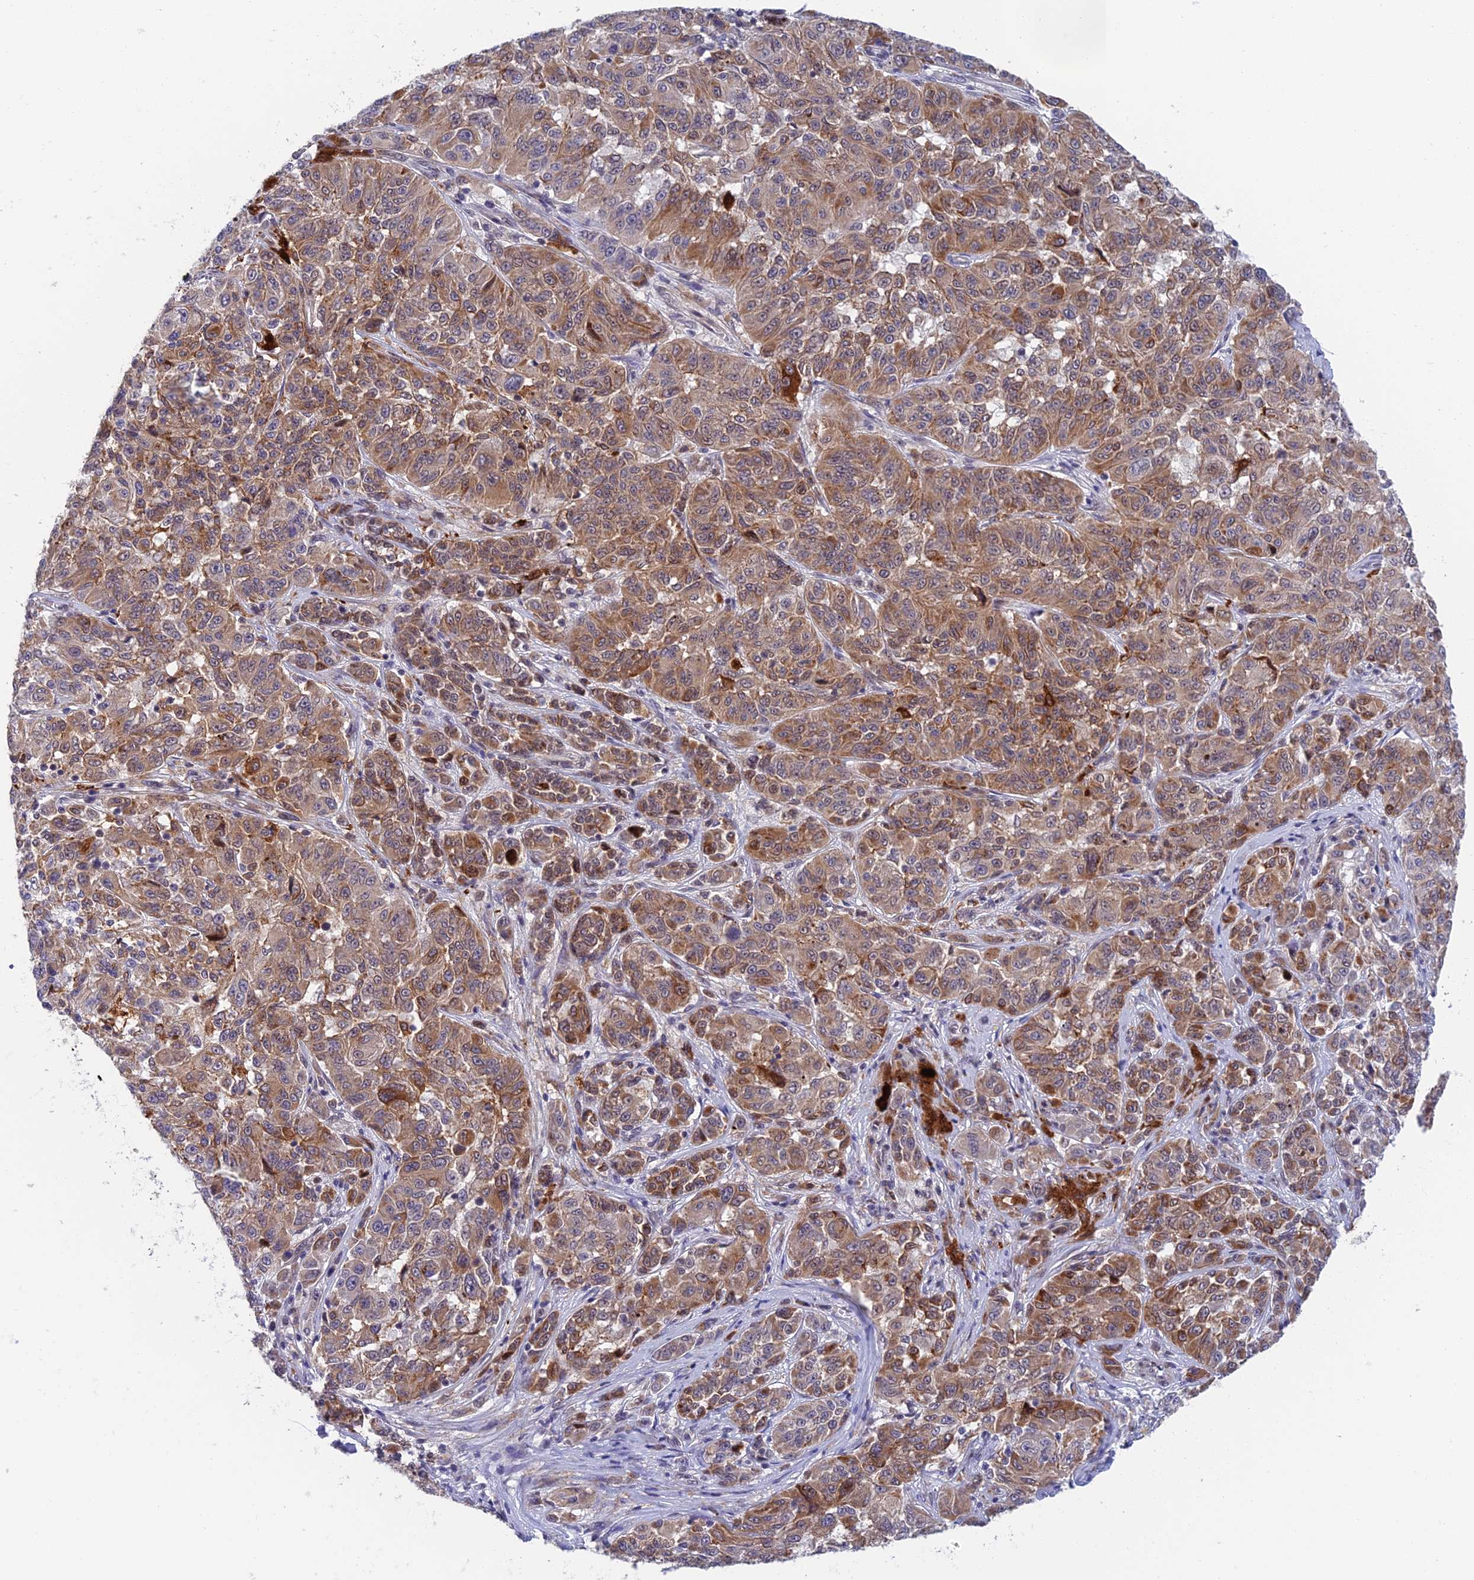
{"staining": {"intensity": "moderate", "quantity": "25%-75%", "location": "cytoplasmic/membranous"}, "tissue": "melanoma", "cell_type": "Tumor cells", "image_type": "cancer", "snomed": [{"axis": "morphology", "description": "Malignant melanoma, NOS"}, {"axis": "topography", "description": "Skin"}], "caption": "Malignant melanoma was stained to show a protein in brown. There is medium levels of moderate cytoplasmic/membranous staining in approximately 25%-75% of tumor cells.", "gene": "NSMCE1", "patient": {"sex": "male", "age": 53}}